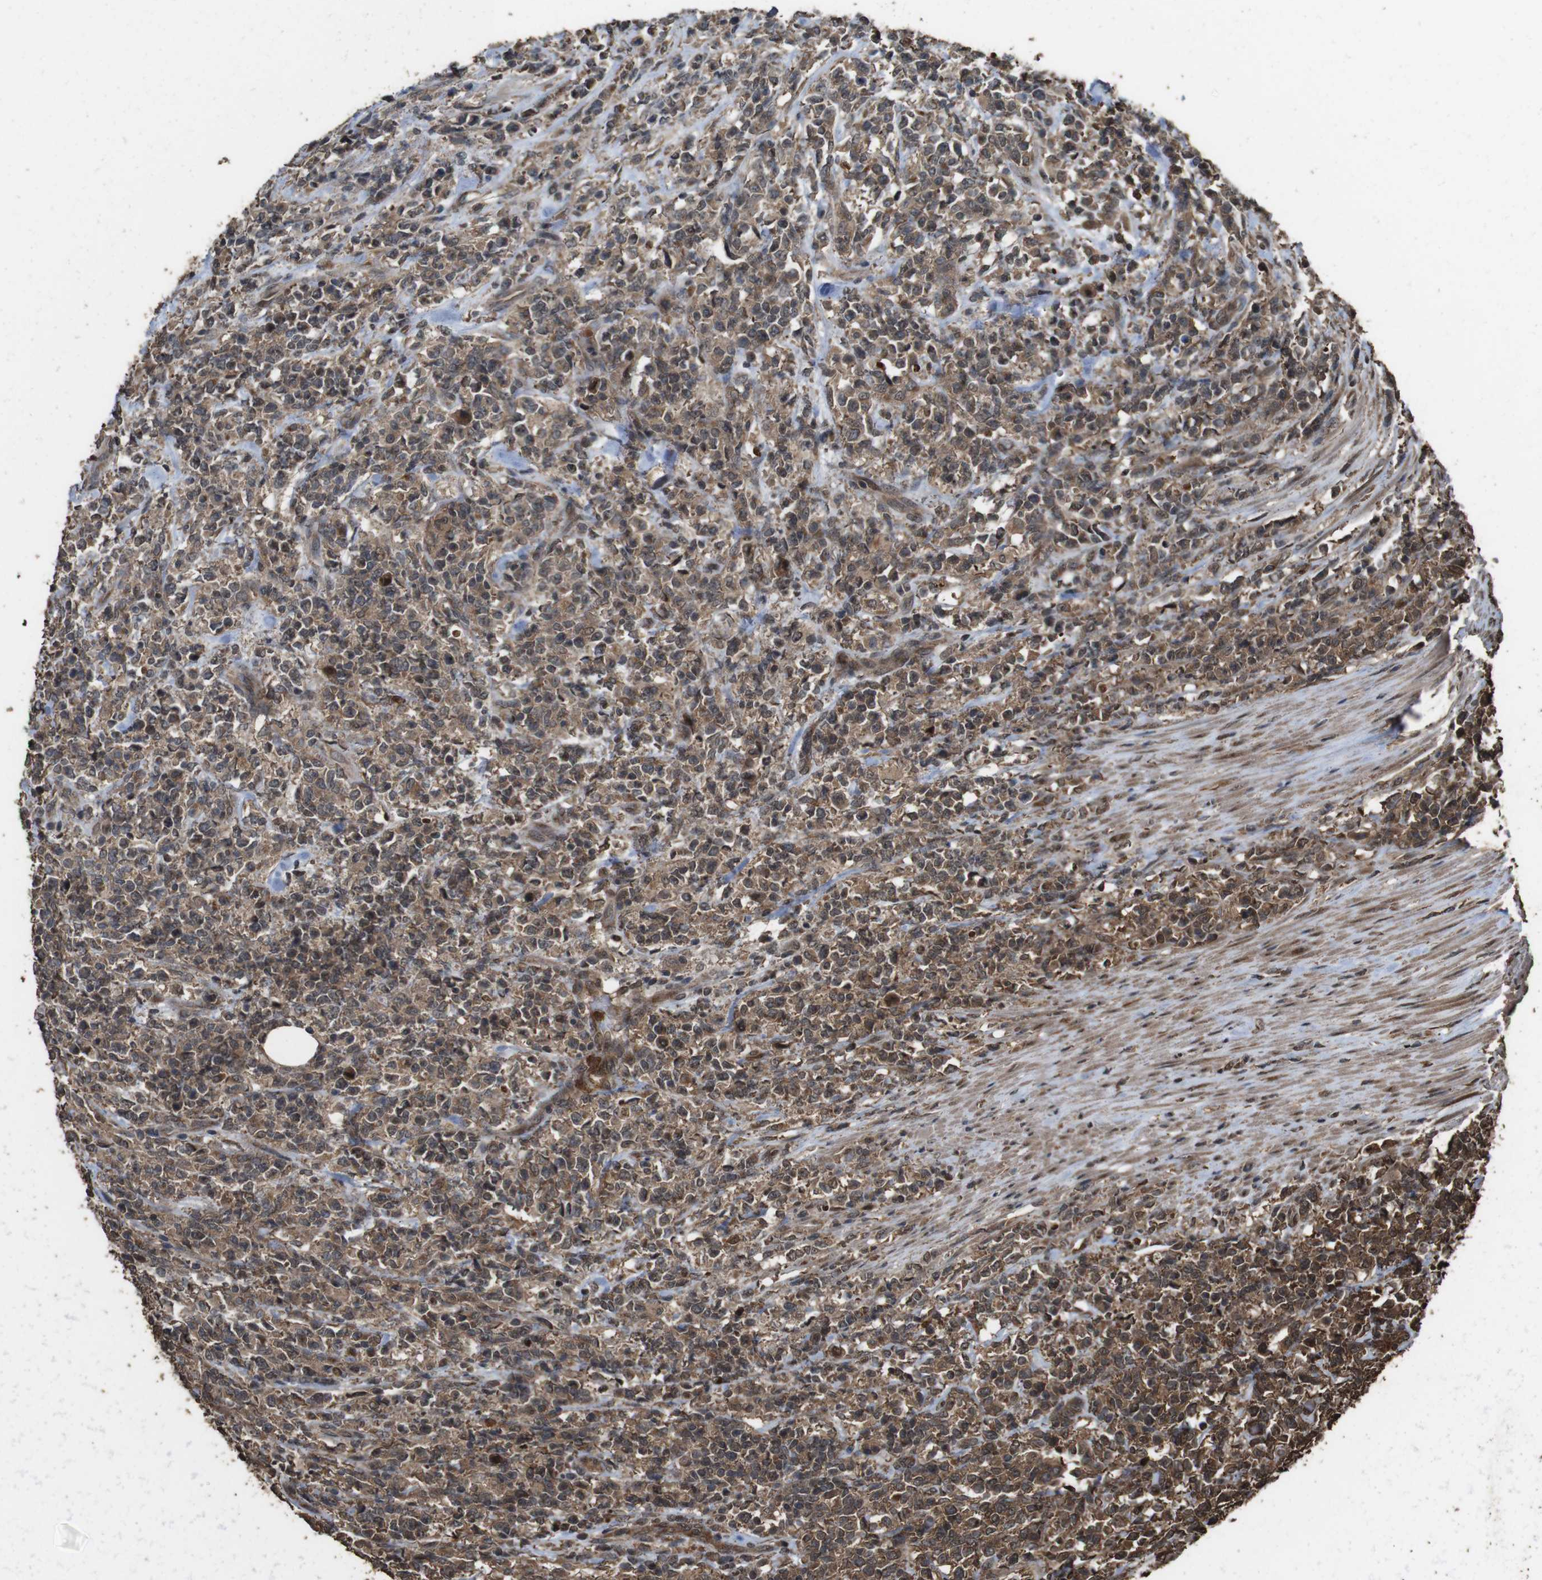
{"staining": {"intensity": "moderate", "quantity": ">75%", "location": "cytoplasmic/membranous"}, "tissue": "lymphoma", "cell_type": "Tumor cells", "image_type": "cancer", "snomed": [{"axis": "morphology", "description": "Malignant lymphoma, non-Hodgkin's type, High grade"}, {"axis": "topography", "description": "Soft tissue"}], "caption": "Lymphoma was stained to show a protein in brown. There is medium levels of moderate cytoplasmic/membranous expression in about >75% of tumor cells. The protein is stained brown, and the nuclei are stained in blue (DAB (3,3'-diaminobenzidine) IHC with brightfield microscopy, high magnification).", "gene": "RRAS2", "patient": {"sex": "male", "age": 18}}